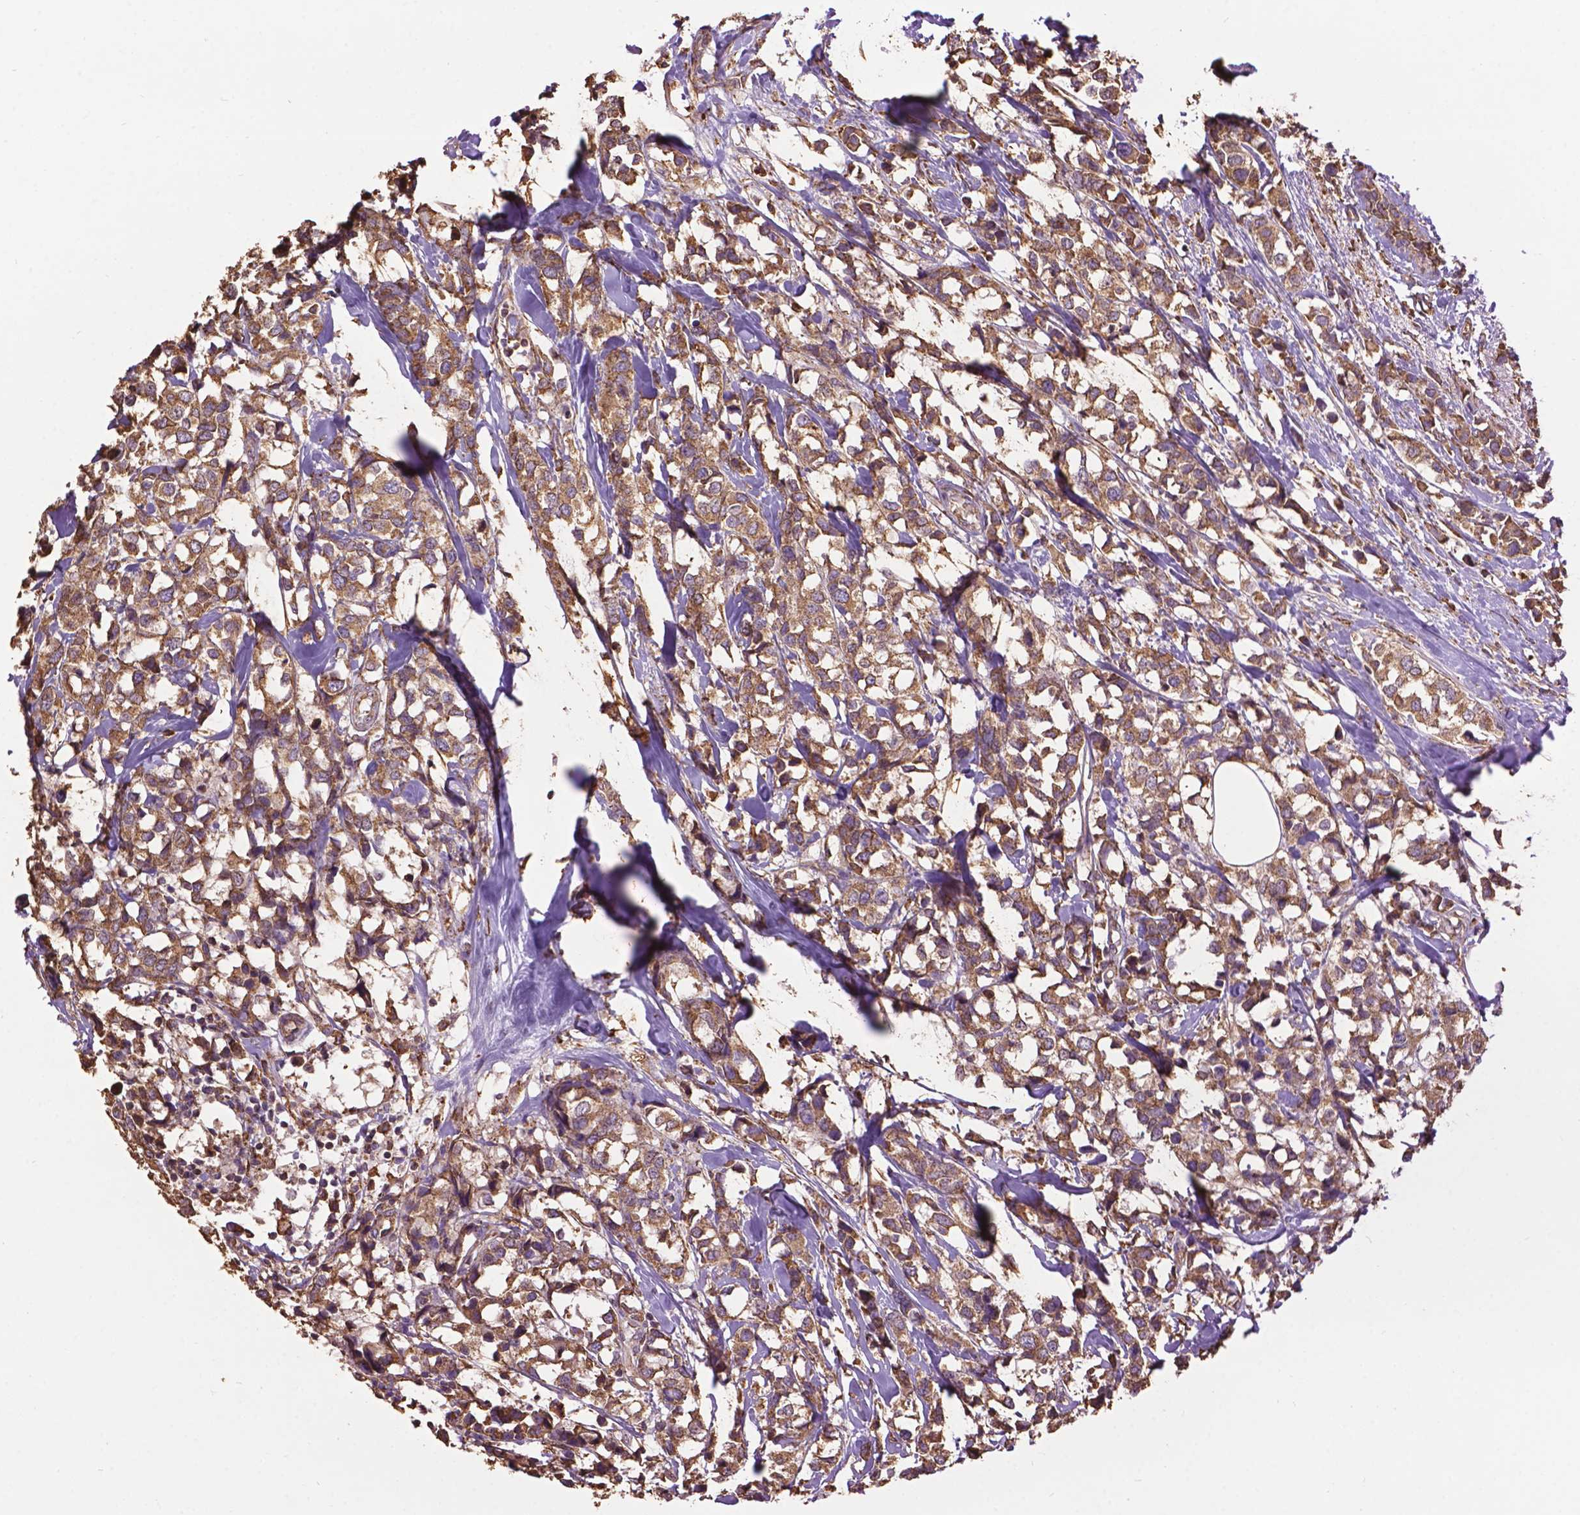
{"staining": {"intensity": "moderate", "quantity": ">75%", "location": "cytoplasmic/membranous"}, "tissue": "breast cancer", "cell_type": "Tumor cells", "image_type": "cancer", "snomed": [{"axis": "morphology", "description": "Lobular carcinoma"}, {"axis": "topography", "description": "Breast"}], "caption": "Immunohistochemistry (IHC) image of neoplastic tissue: lobular carcinoma (breast) stained using immunohistochemistry (IHC) reveals medium levels of moderate protein expression localized specifically in the cytoplasmic/membranous of tumor cells, appearing as a cytoplasmic/membranous brown color.", "gene": "PPP2R5E", "patient": {"sex": "female", "age": 59}}